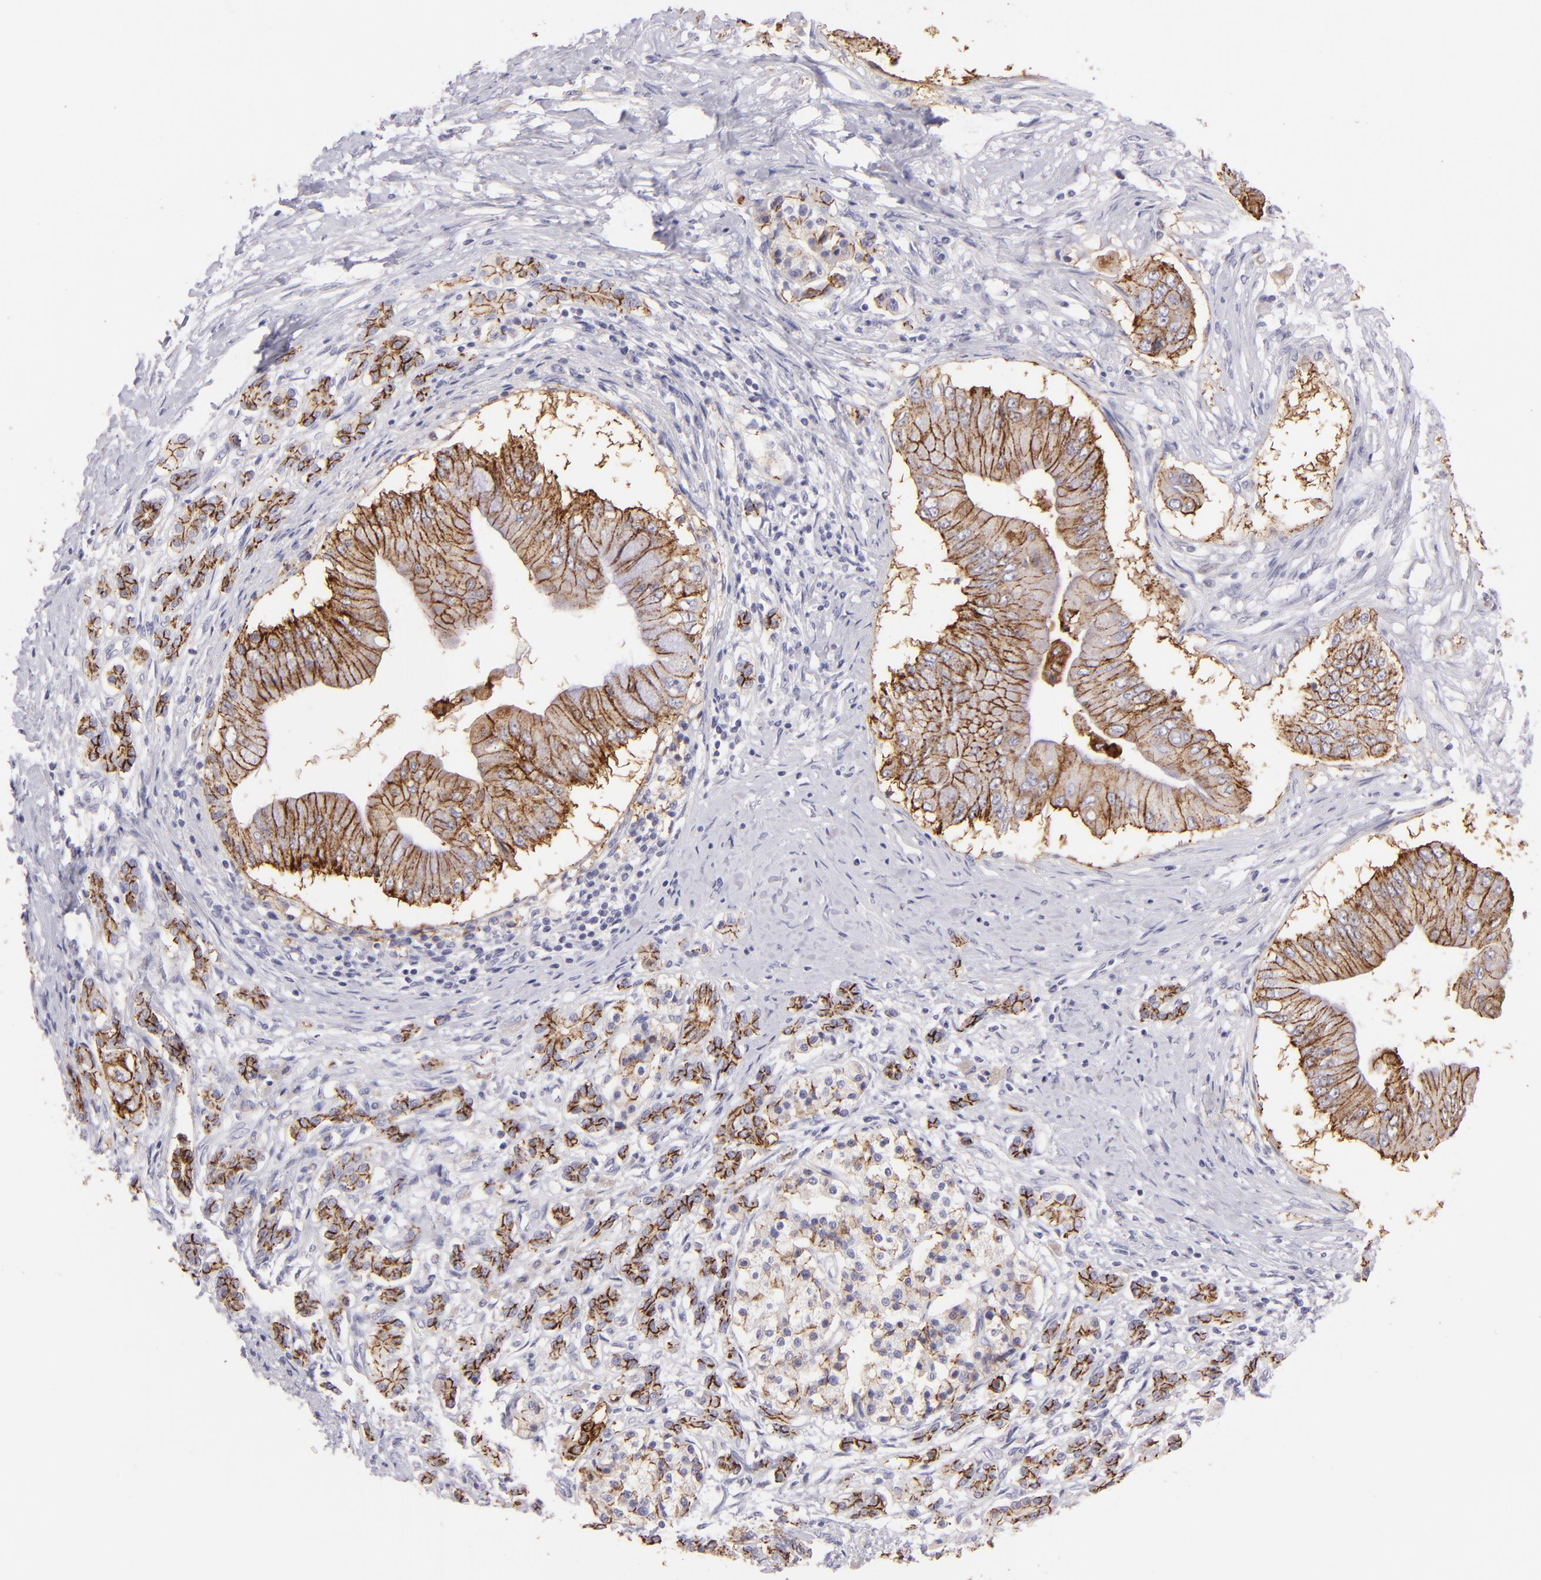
{"staining": {"intensity": "moderate", "quantity": ">75%", "location": "cytoplasmic/membranous"}, "tissue": "pancreatic cancer", "cell_type": "Tumor cells", "image_type": "cancer", "snomed": [{"axis": "morphology", "description": "Adenocarcinoma, NOS"}, {"axis": "topography", "description": "Pancreas"}], "caption": "Immunohistochemistry image of human pancreatic cancer (adenocarcinoma) stained for a protein (brown), which demonstrates medium levels of moderate cytoplasmic/membranous expression in approximately >75% of tumor cells.", "gene": "CLDN4", "patient": {"sex": "male", "age": 62}}